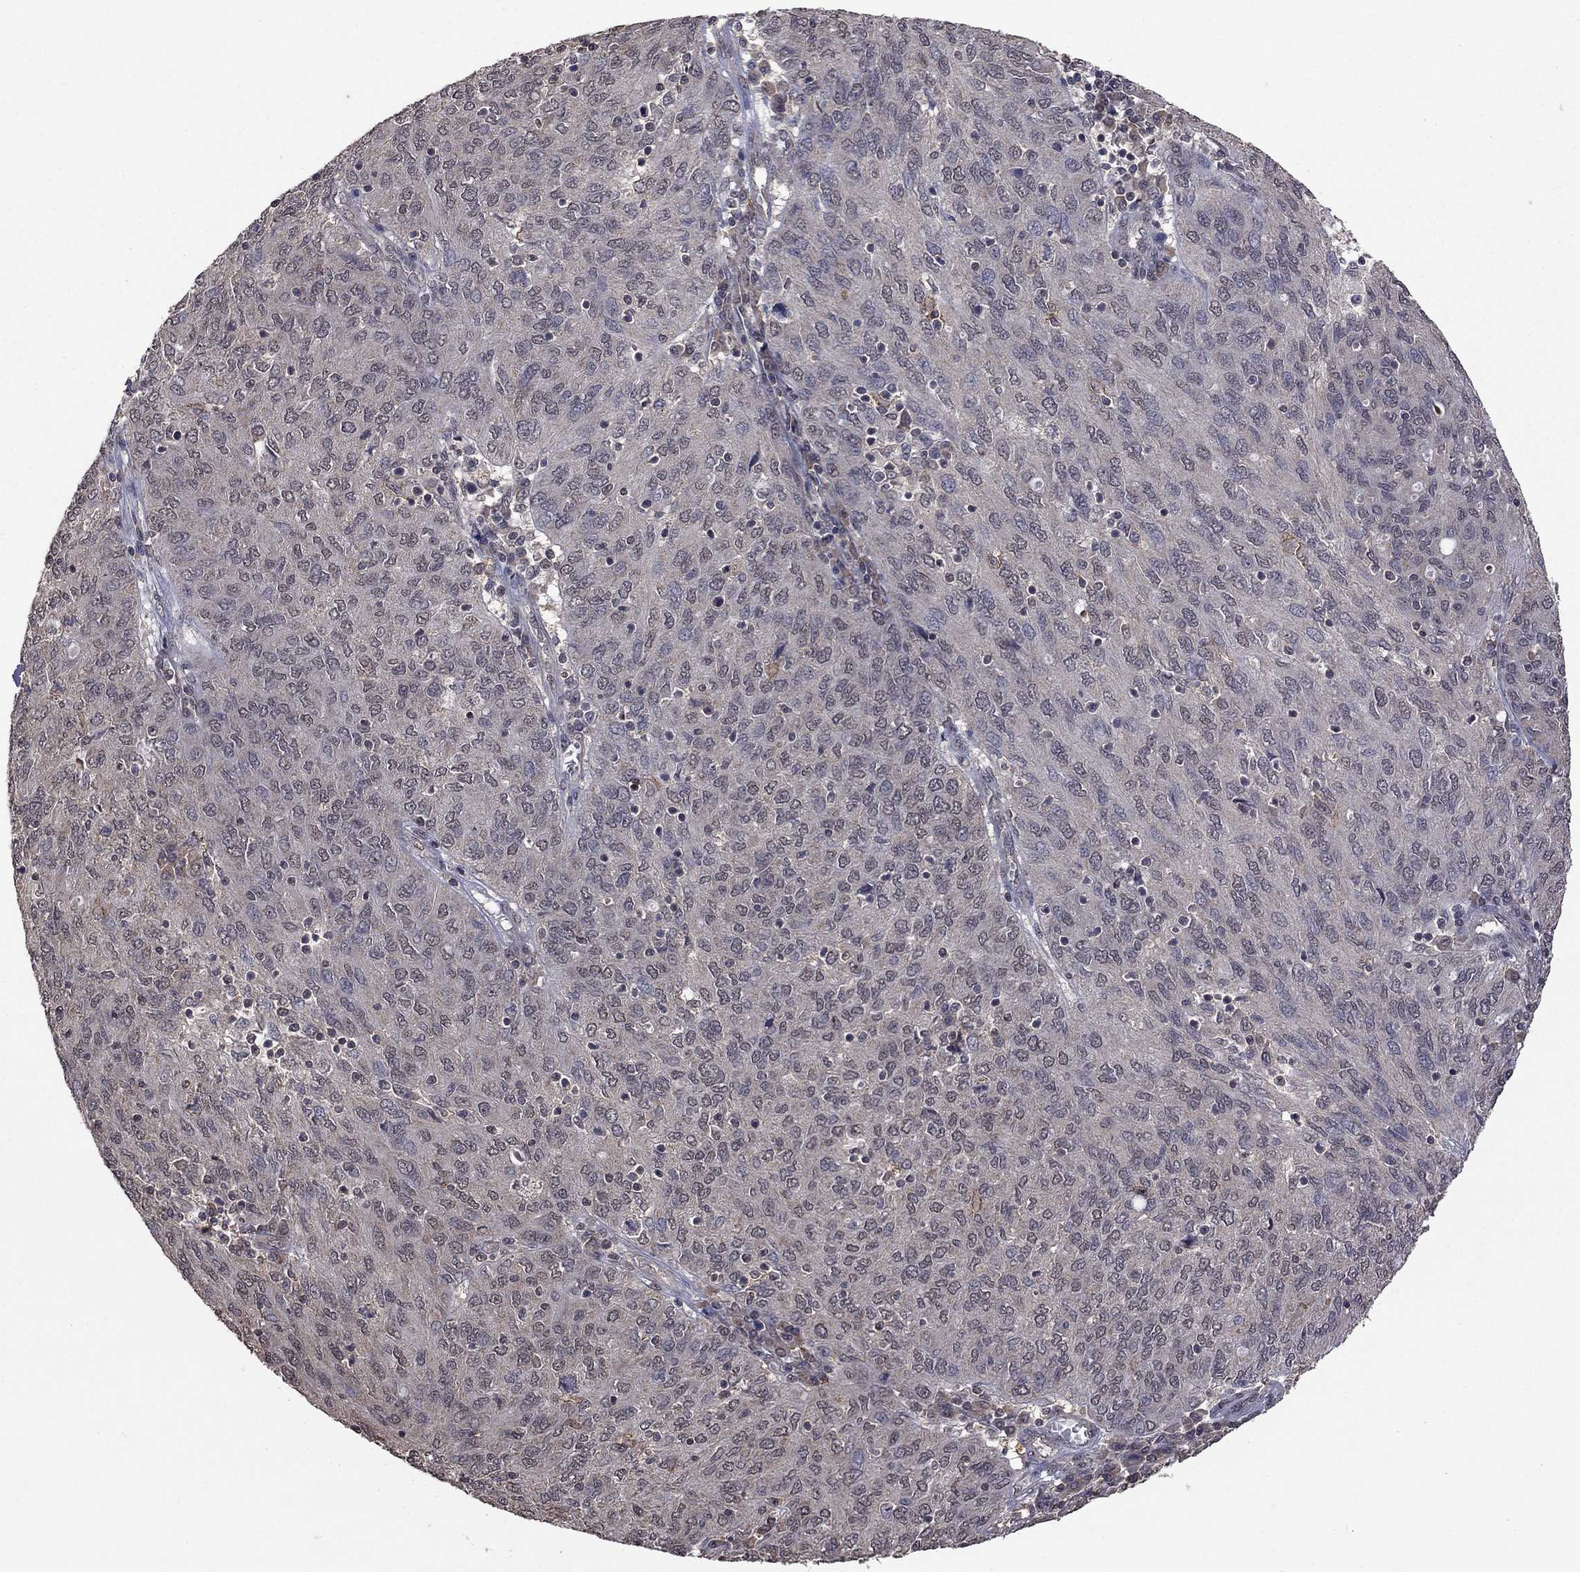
{"staining": {"intensity": "negative", "quantity": "none", "location": "none"}, "tissue": "ovarian cancer", "cell_type": "Tumor cells", "image_type": "cancer", "snomed": [{"axis": "morphology", "description": "Carcinoma, endometroid"}, {"axis": "topography", "description": "Ovary"}], "caption": "A high-resolution image shows immunohistochemistry (IHC) staining of endometroid carcinoma (ovarian), which exhibits no significant expression in tumor cells. (Brightfield microscopy of DAB immunohistochemistry (IHC) at high magnification).", "gene": "TSNARE1", "patient": {"sex": "female", "age": 50}}